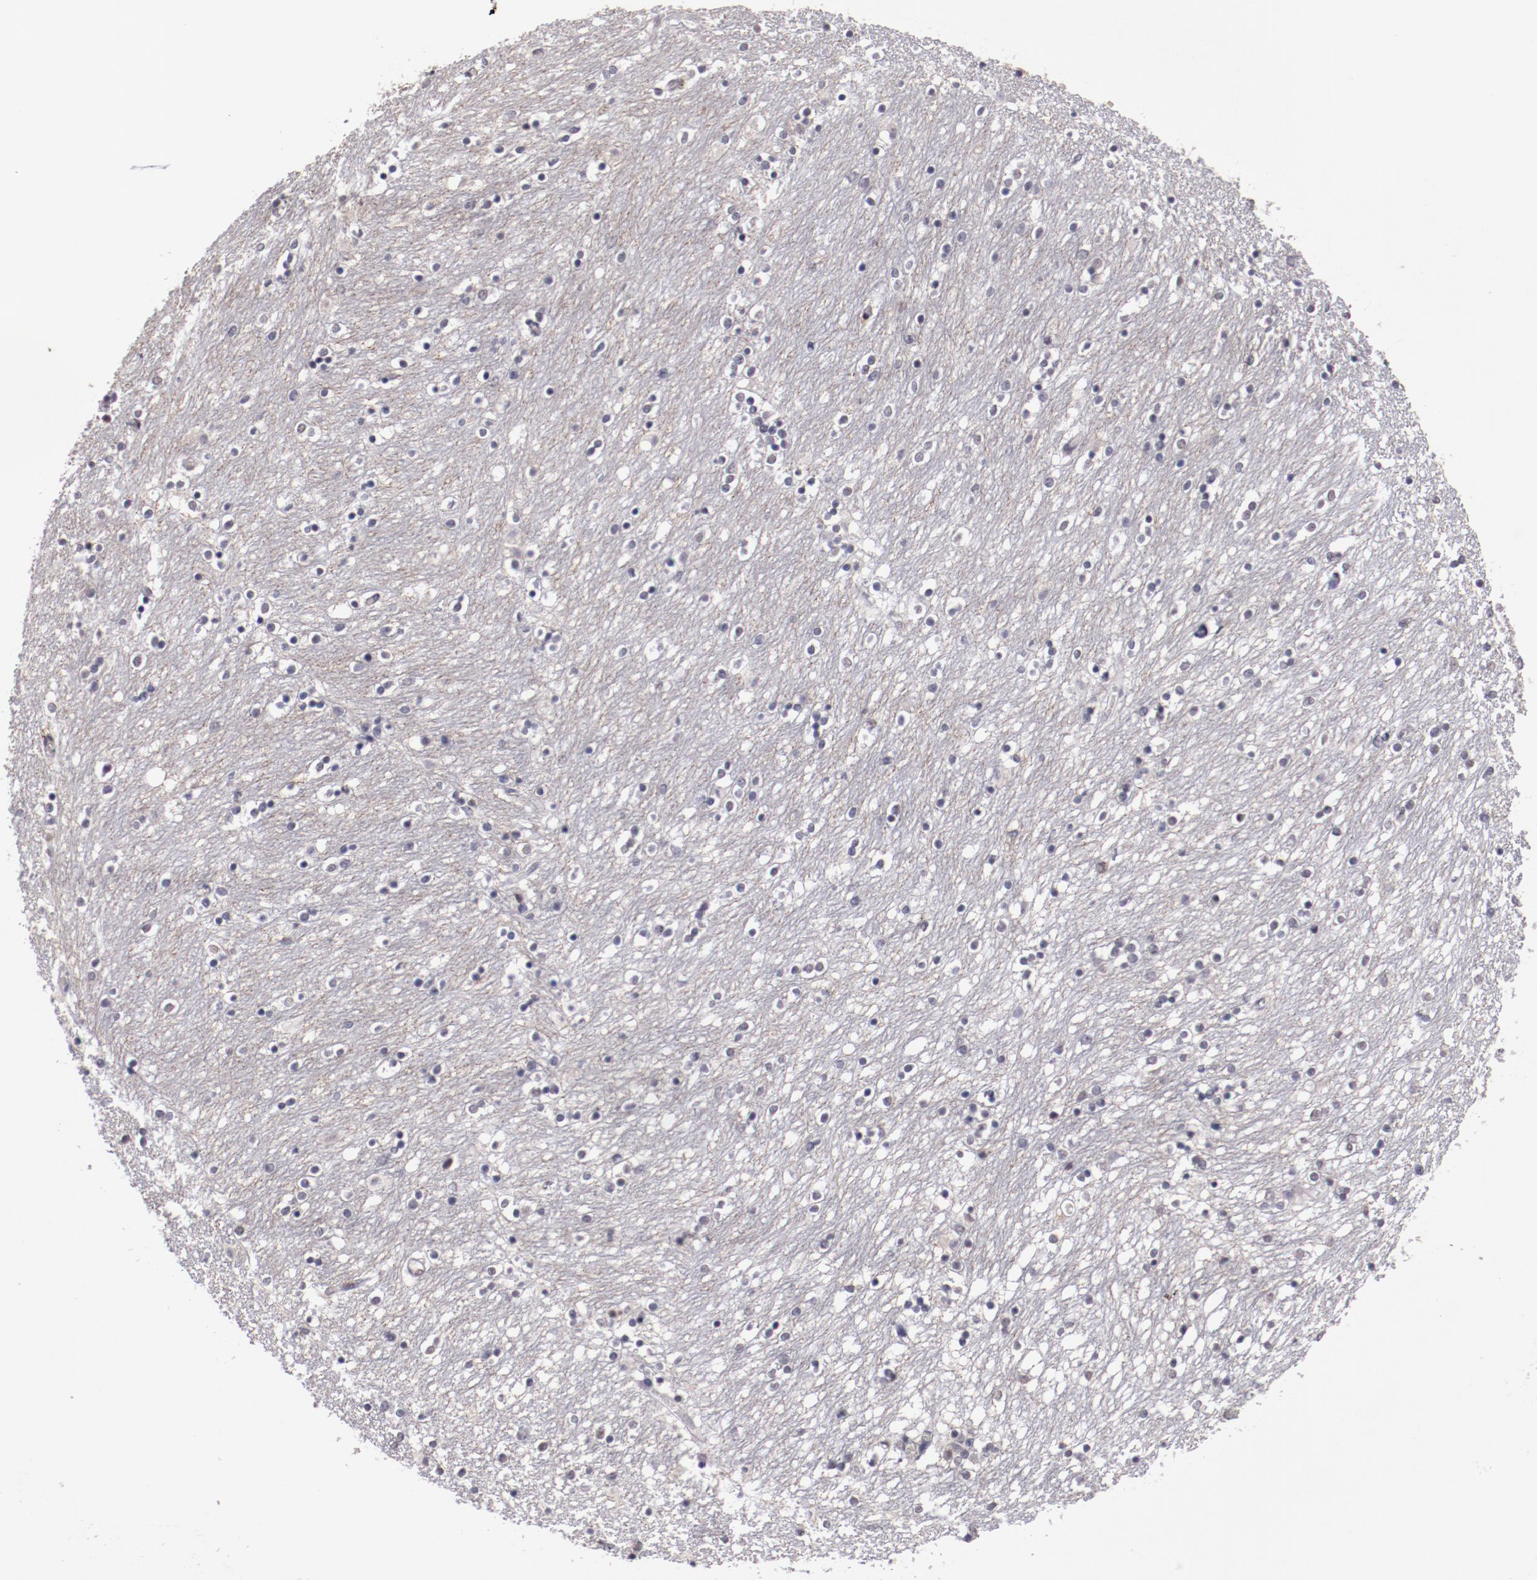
{"staining": {"intensity": "moderate", "quantity": "<25%", "location": "nuclear"}, "tissue": "caudate", "cell_type": "Glial cells", "image_type": "normal", "snomed": [{"axis": "morphology", "description": "Normal tissue, NOS"}, {"axis": "topography", "description": "Lateral ventricle wall"}], "caption": "Immunohistochemistry (IHC) of benign caudate demonstrates low levels of moderate nuclear expression in about <25% of glial cells. The staining is performed using DAB (3,3'-diaminobenzidine) brown chromogen to label protein expression. The nuclei are counter-stained blue using hematoxylin.", "gene": "NRXN3", "patient": {"sex": "female", "age": 54}}